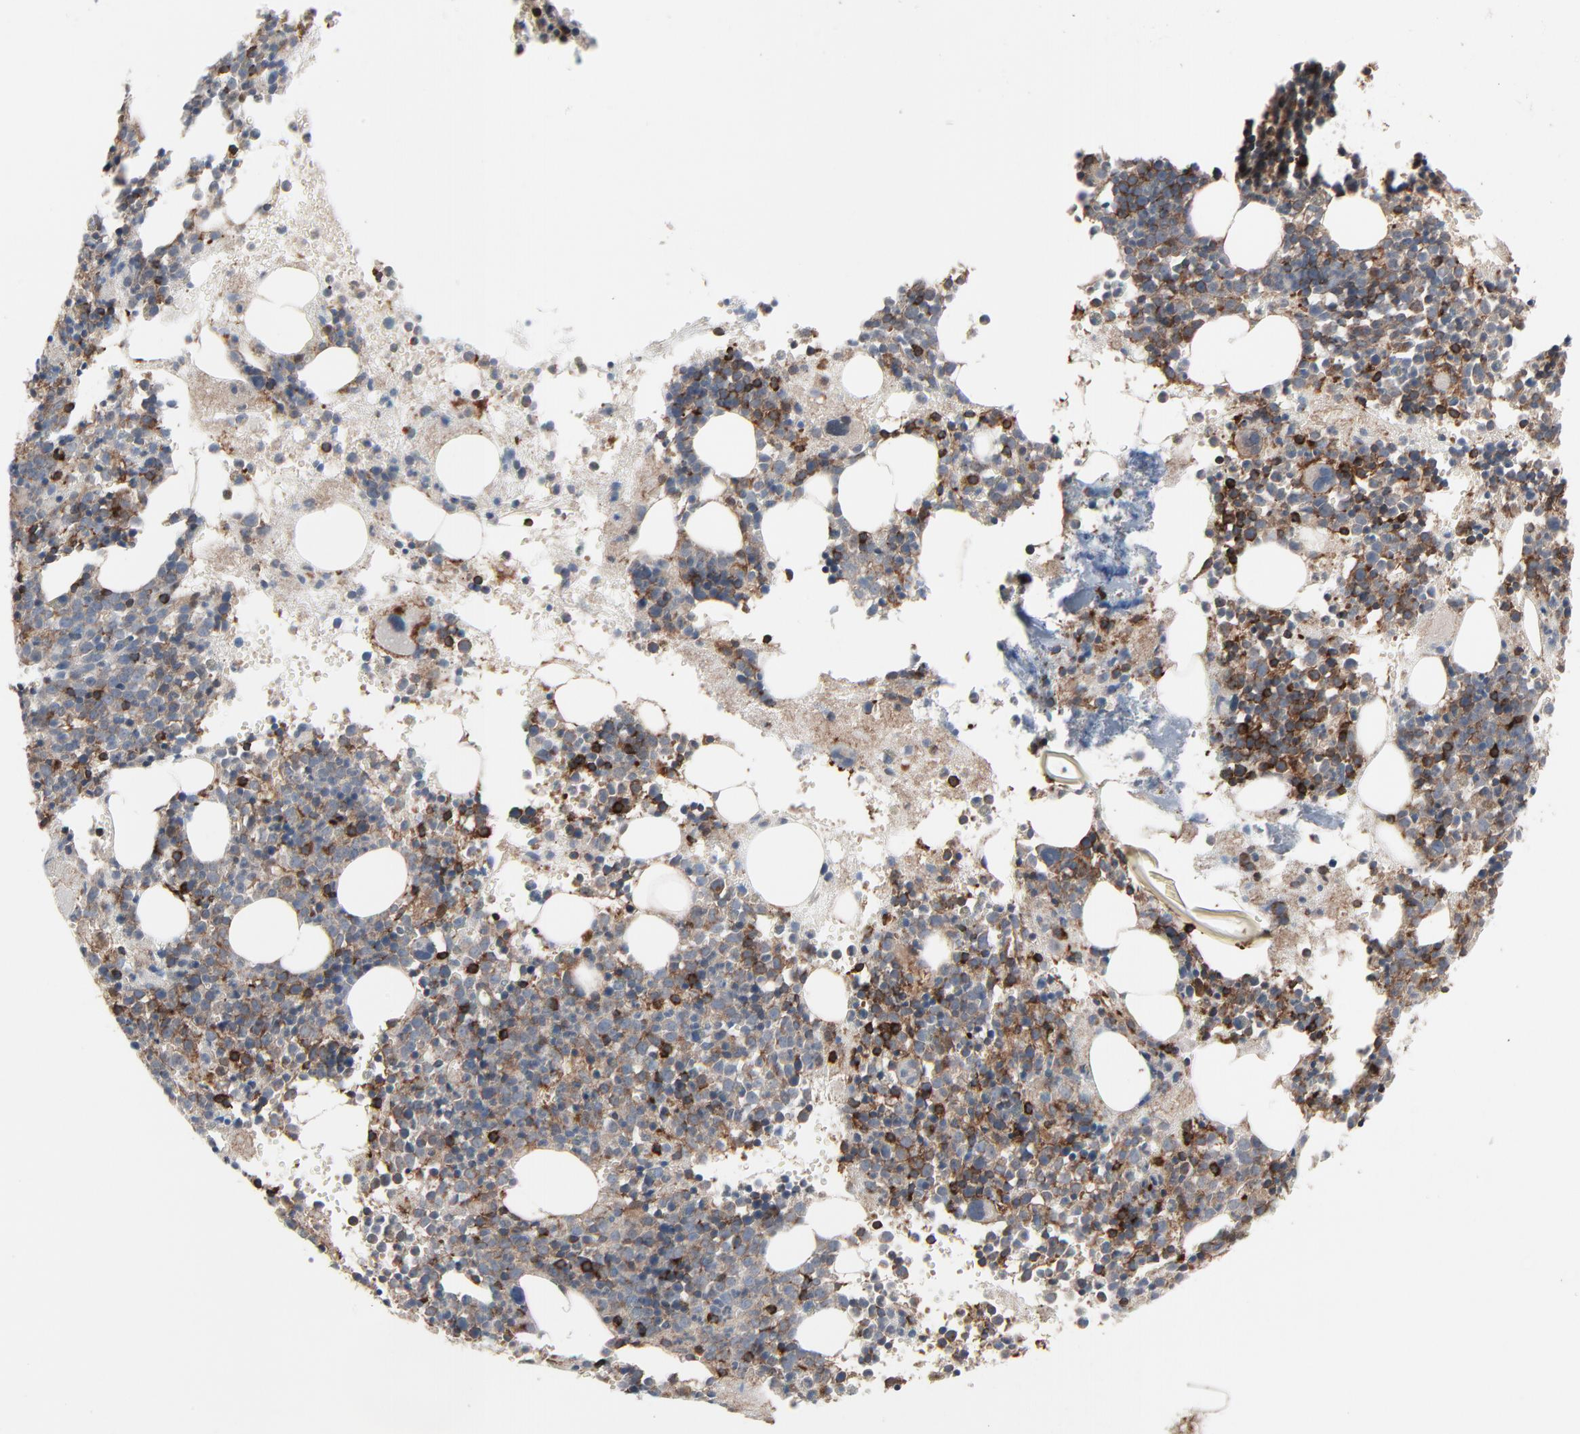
{"staining": {"intensity": "strong", "quantity": "25%-75%", "location": "cytoplasmic/membranous"}, "tissue": "bone marrow", "cell_type": "Hematopoietic cells", "image_type": "normal", "snomed": [{"axis": "morphology", "description": "Normal tissue, NOS"}, {"axis": "topography", "description": "Bone marrow"}], "caption": "Immunohistochemistry micrograph of benign human bone marrow stained for a protein (brown), which exhibits high levels of strong cytoplasmic/membranous staining in approximately 25%-75% of hematopoietic cells.", "gene": "OPTN", "patient": {"sex": "male", "age": 34}}